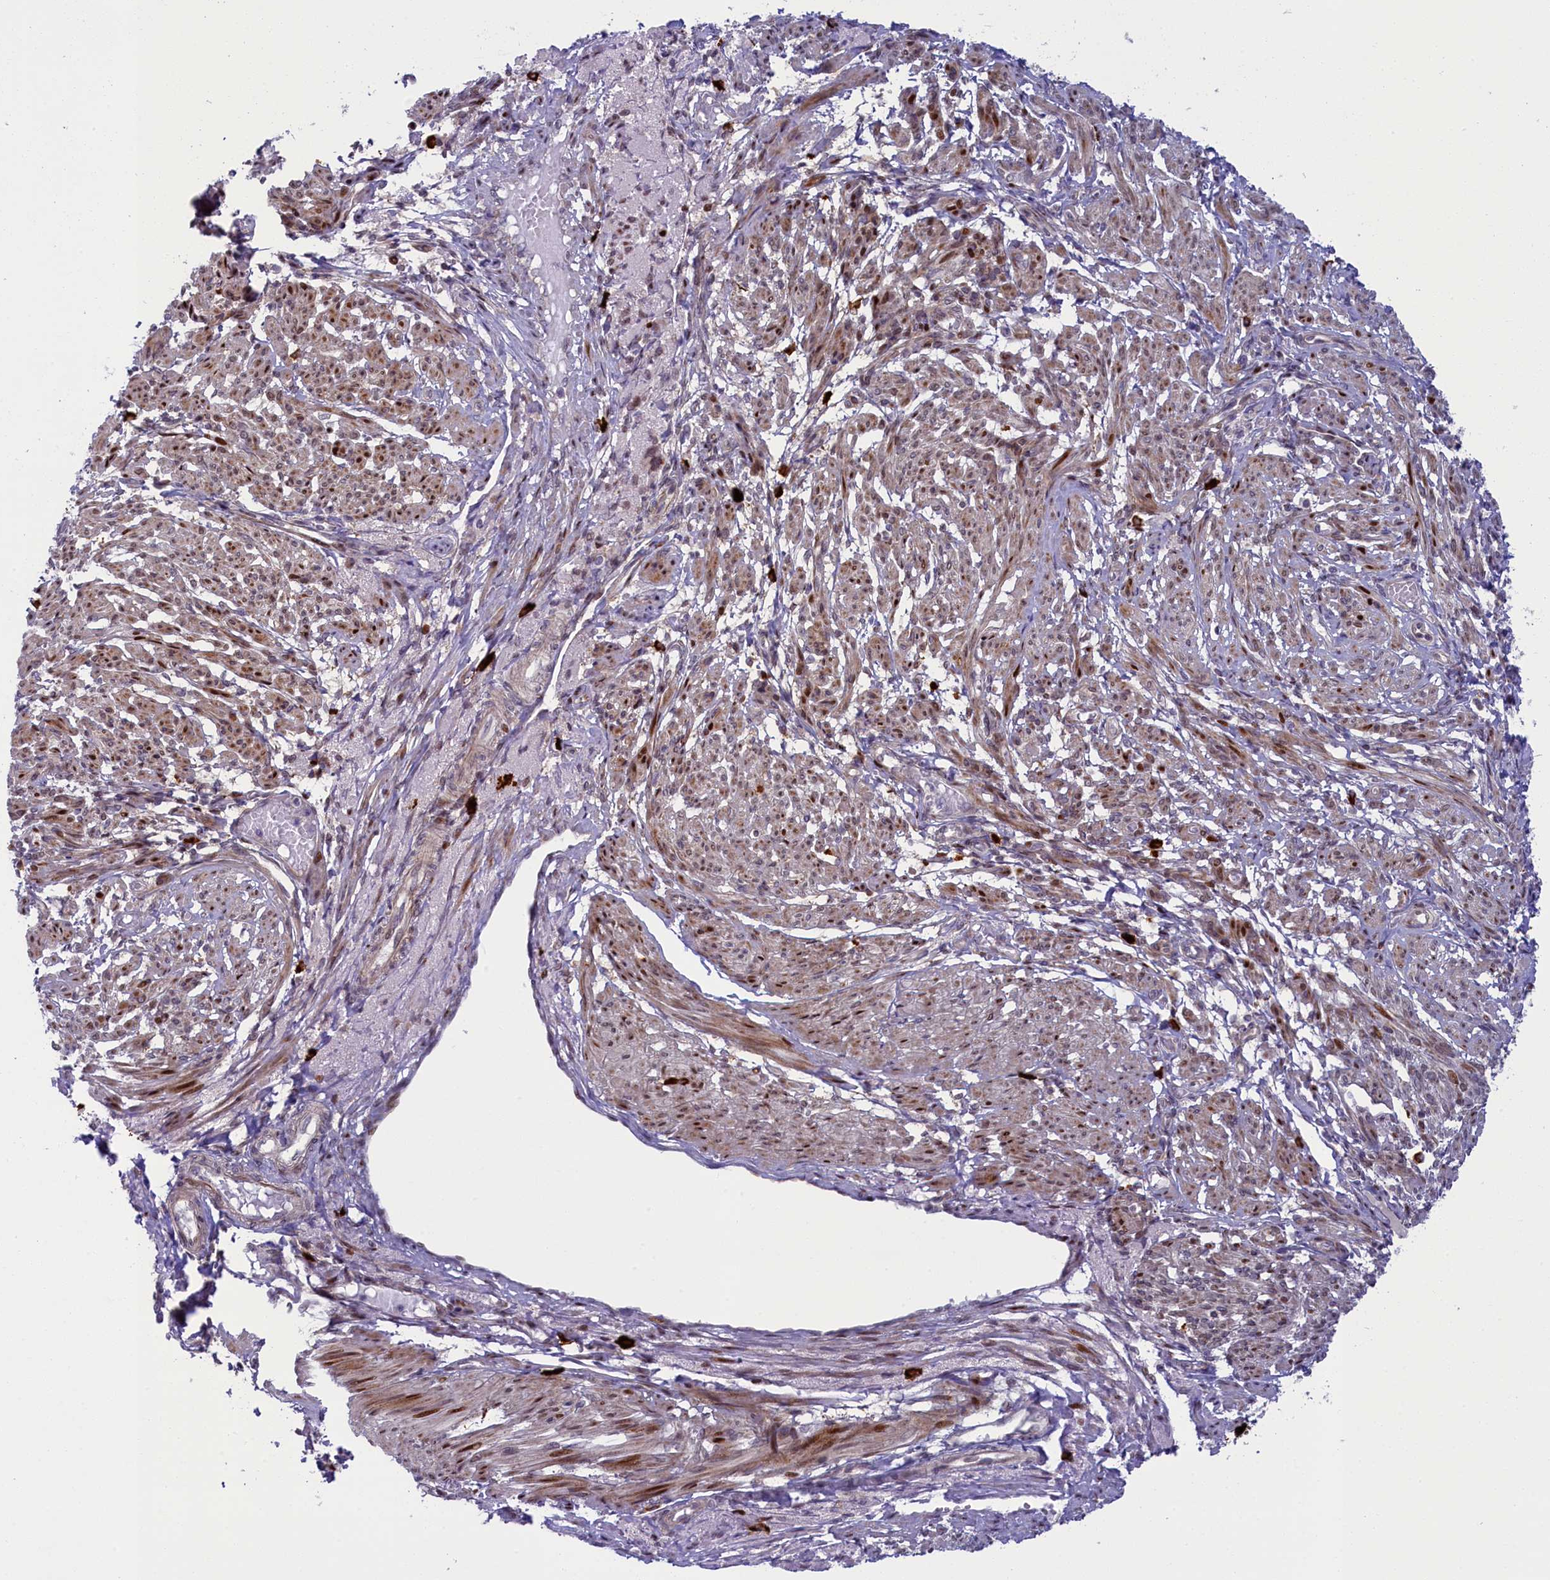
{"staining": {"intensity": "moderate", "quantity": "<25%", "location": "cytoplasmic/membranous"}, "tissue": "smooth muscle", "cell_type": "Smooth muscle cells", "image_type": "normal", "snomed": [{"axis": "morphology", "description": "Normal tissue, NOS"}, {"axis": "topography", "description": "Smooth muscle"}], "caption": "An image showing moderate cytoplasmic/membranous positivity in approximately <25% of smooth muscle cells in normal smooth muscle, as visualized by brown immunohistochemical staining.", "gene": "CCL23", "patient": {"sex": "female", "age": 39}}